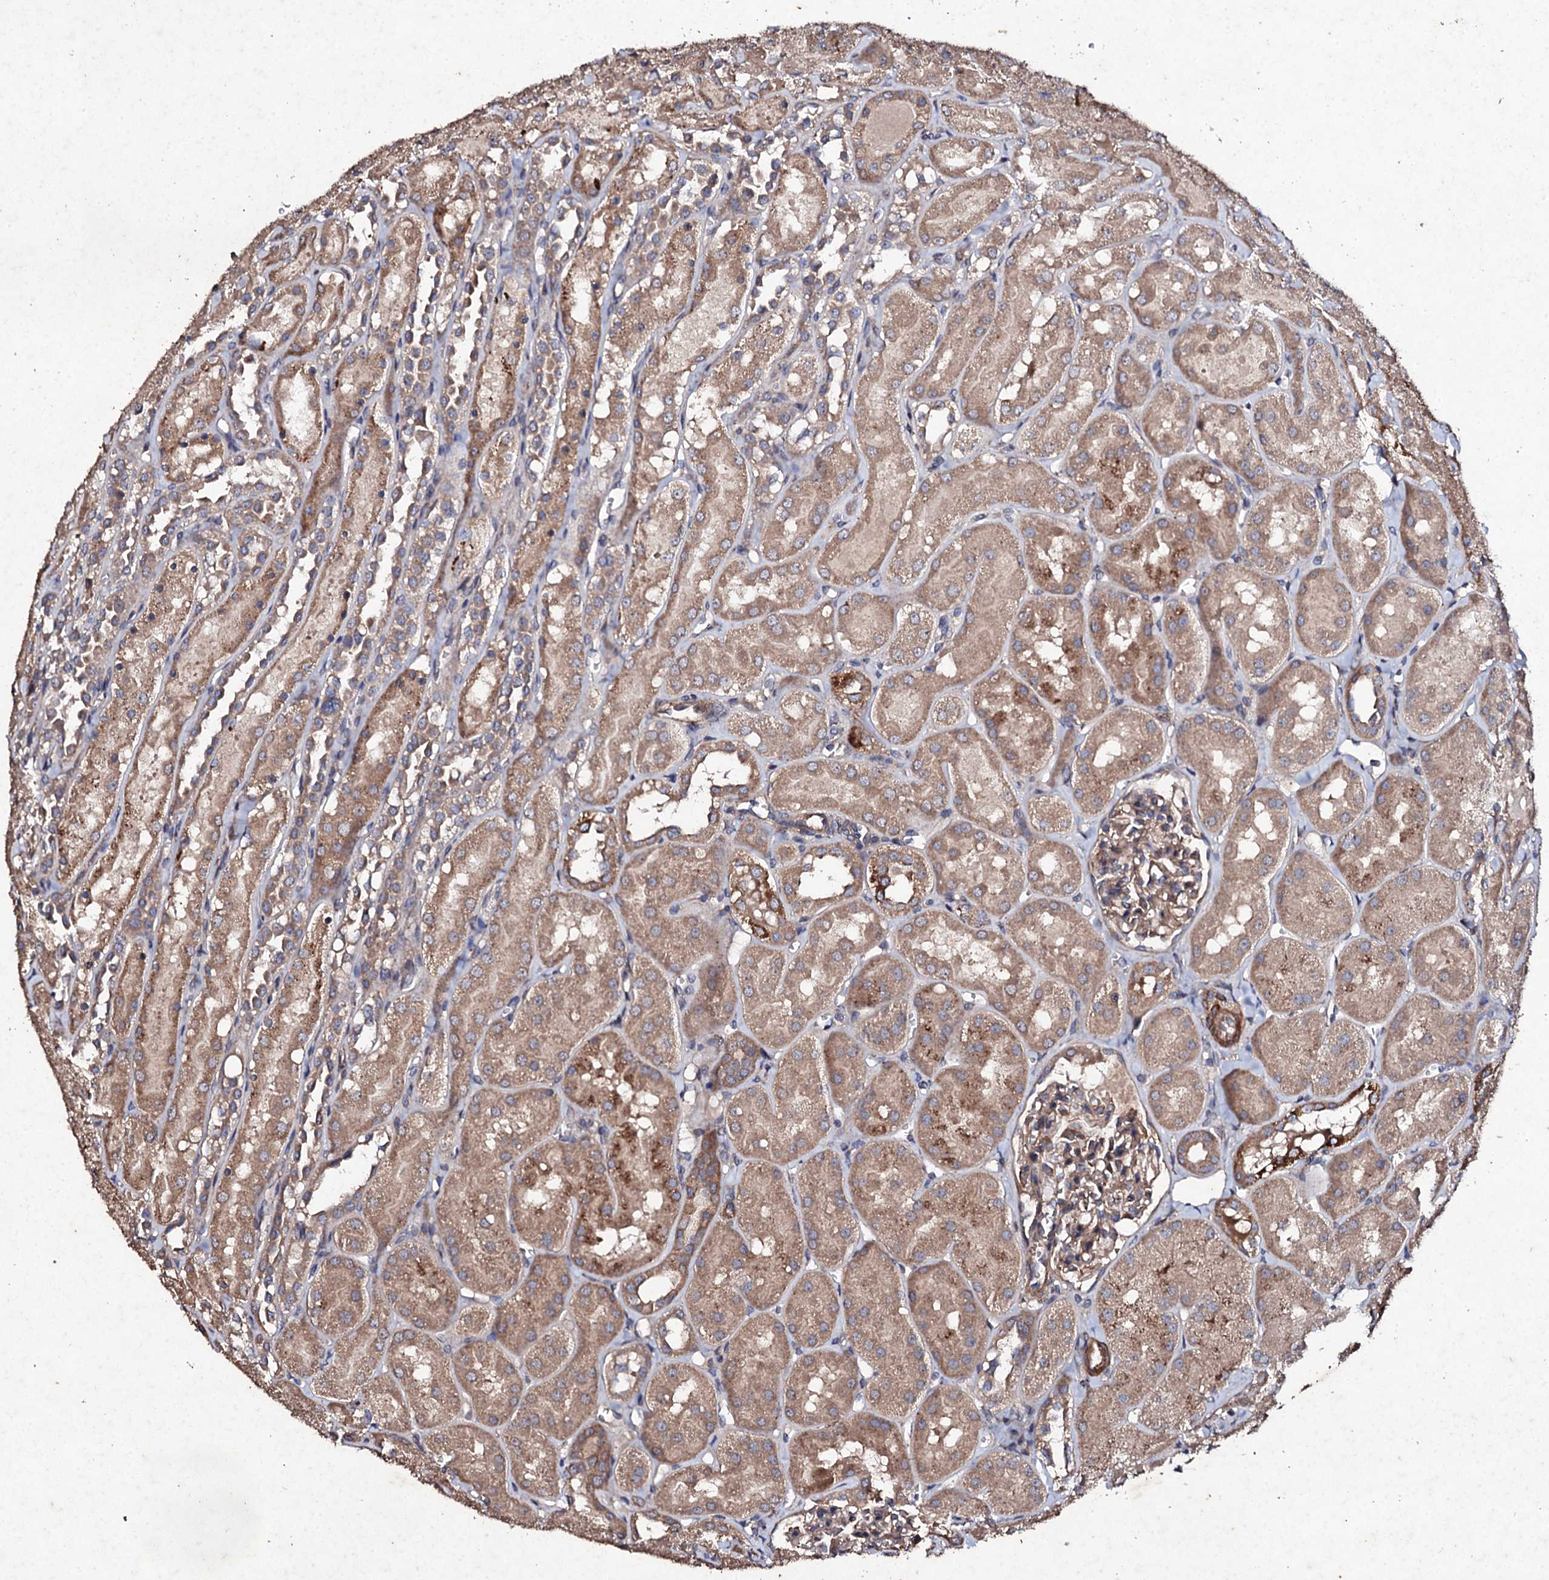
{"staining": {"intensity": "moderate", "quantity": ">75%", "location": "cytoplasmic/membranous"}, "tissue": "kidney", "cell_type": "Cells in glomeruli", "image_type": "normal", "snomed": [{"axis": "morphology", "description": "Normal tissue, NOS"}, {"axis": "topography", "description": "Kidney"}, {"axis": "topography", "description": "Urinary bladder"}], "caption": "High-magnification brightfield microscopy of normal kidney stained with DAB (3,3'-diaminobenzidine) (brown) and counterstained with hematoxylin (blue). cells in glomeruli exhibit moderate cytoplasmic/membranous positivity is identified in about>75% of cells. (Stains: DAB (3,3'-diaminobenzidine) in brown, nuclei in blue, Microscopy: brightfield microscopy at high magnification).", "gene": "MOCOS", "patient": {"sex": "male", "age": 16}}